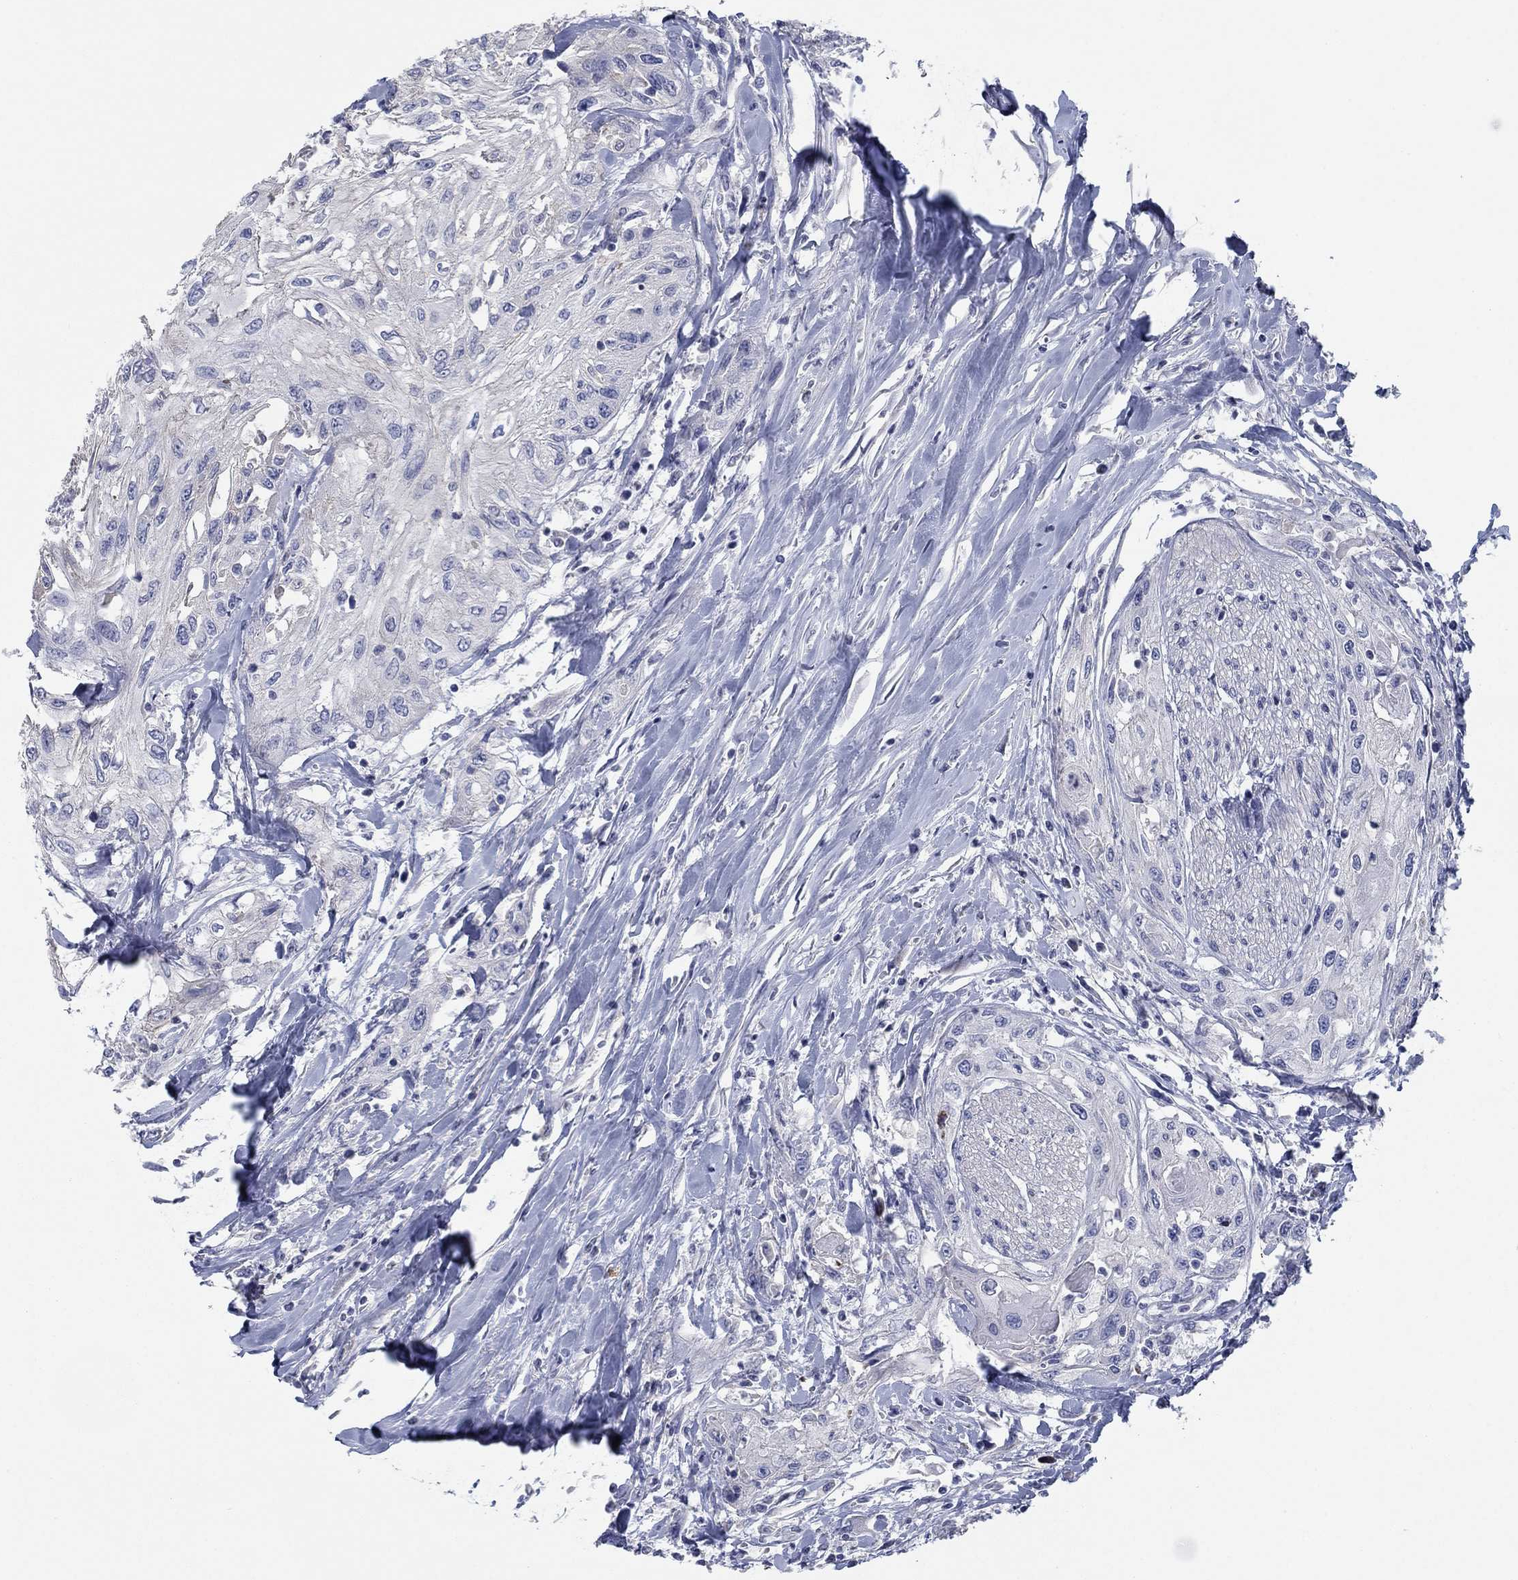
{"staining": {"intensity": "negative", "quantity": "none", "location": "none"}, "tissue": "head and neck cancer", "cell_type": "Tumor cells", "image_type": "cancer", "snomed": [{"axis": "morphology", "description": "Normal tissue, NOS"}, {"axis": "morphology", "description": "Squamous cell carcinoma, NOS"}, {"axis": "topography", "description": "Oral tissue"}, {"axis": "topography", "description": "Peripheral nerve tissue"}, {"axis": "topography", "description": "Head-Neck"}], "caption": "An immunohistochemistry (IHC) image of head and neck squamous cell carcinoma is shown. There is no staining in tumor cells of head and neck squamous cell carcinoma.", "gene": "APOC3", "patient": {"sex": "female", "age": 59}}